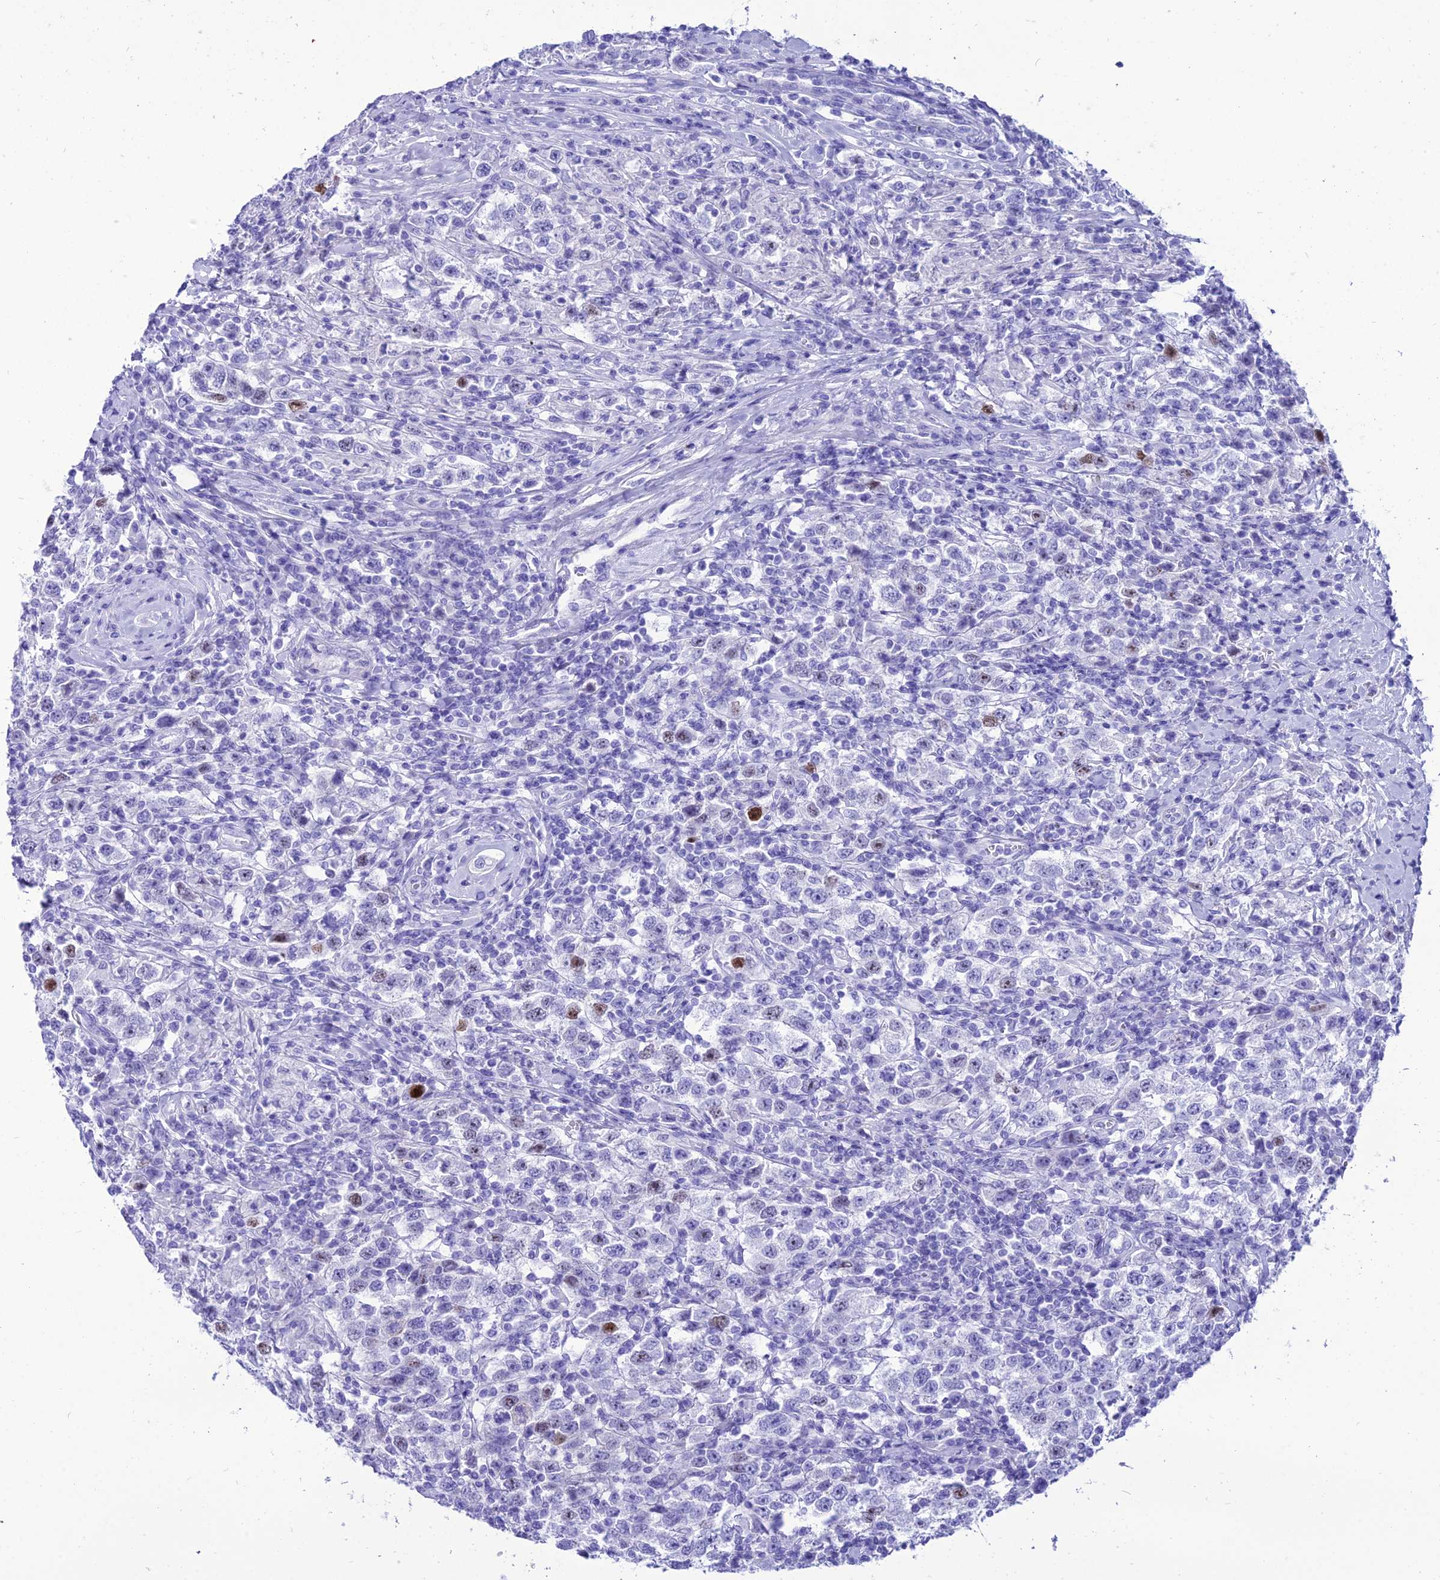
{"staining": {"intensity": "strong", "quantity": "<25%", "location": "nuclear"}, "tissue": "testis cancer", "cell_type": "Tumor cells", "image_type": "cancer", "snomed": [{"axis": "morphology", "description": "Seminoma, NOS"}, {"axis": "topography", "description": "Testis"}], "caption": "IHC micrograph of testis cancer (seminoma) stained for a protein (brown), which reveals medium levels of strong nuclear expression in approximately <25% of tumor cells.", "gene": "PNMA5", "patient": {"sex": "male", "age": 41}}